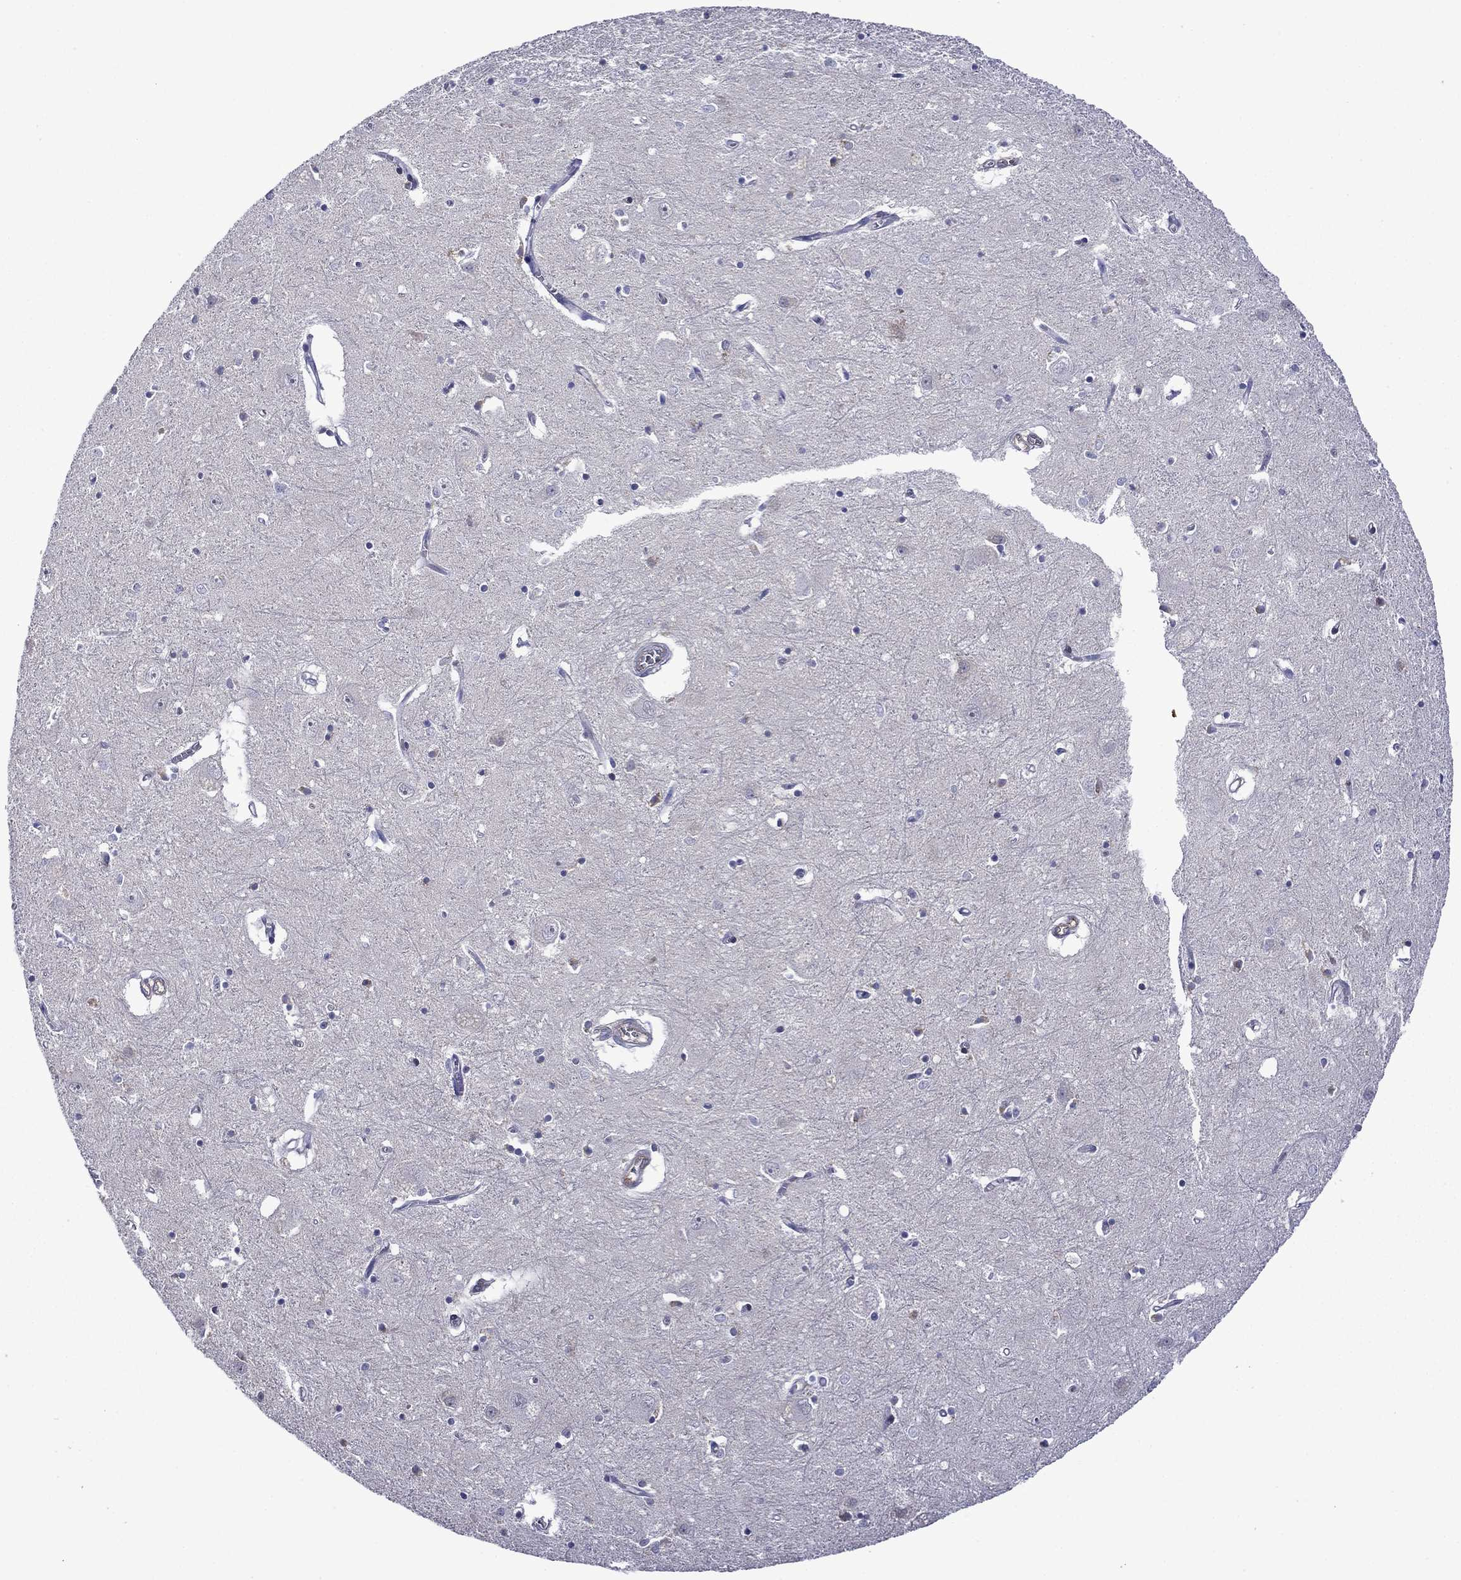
{"staining": {"intensity": "negative", "quantity": "none", "location": "none"}, "tissue": "caudate", "cell_type": "Glial cells", "image_type": "normal", "snomed": [{"axis": "morphology", "description": "Normal tissue, NOS"}, {"axis": "topography", "description": "Lateral ventricle wall"}], "caption": "This is an immunohistochemistry image of unremarkable human caudate. There is no positivity in glial cells.", "gene": "LMO7", "patient": {"sex": "male", "age": 54}}